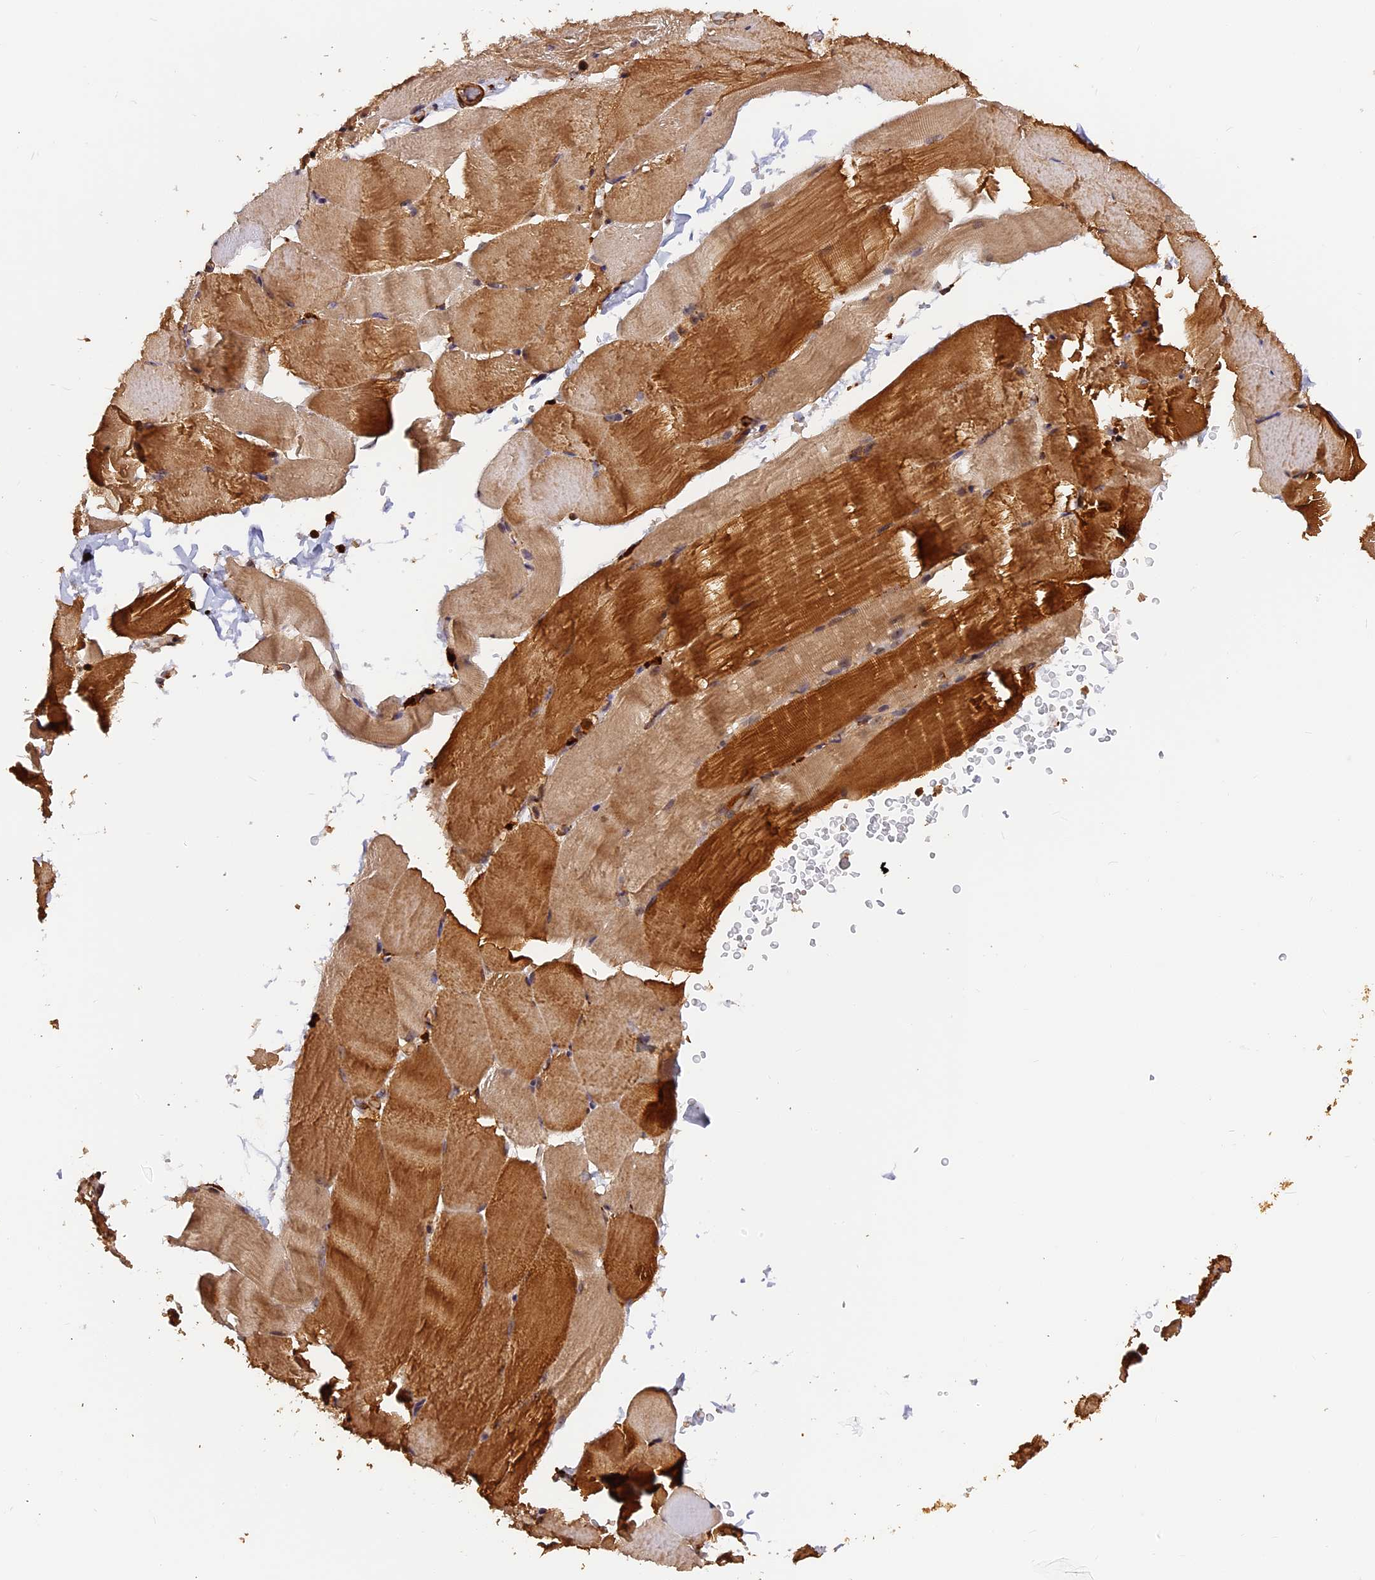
{"staining": {"intensity": "moderate", "quantity": ">75%", "location": "cytoplasmic/membranous"}, "tissue": "skeletal muscle", "cell_type": "Myocytes", "image_type": "normal", "snomed": [{"axis": "morphology", "description": "Normal tissue, NOS"}, {"axis": "topography", "description": "Skeletal muscle"}, {"axis": "topography", "description": "Parathyroid gland"}], "caption": "Skeletal muscle stained for a protein displays moderate cytoplasmic/membranous positivity in myocytes.", "gene": "MMP15", "patient": {"sex": "female", "age": 37}}